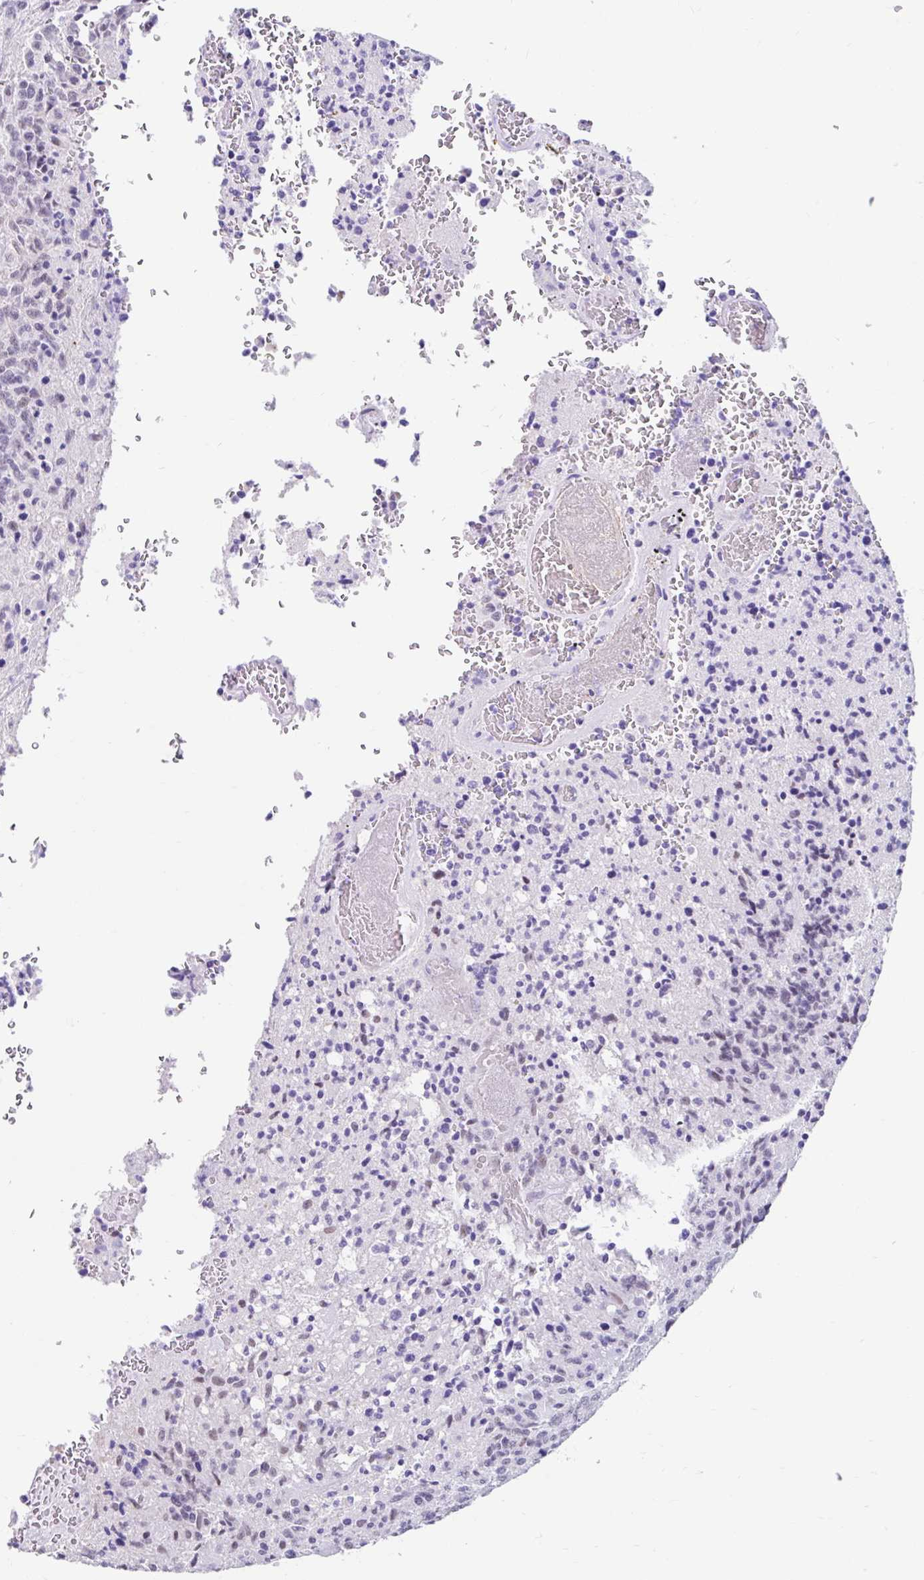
{"staining": {"intensity": "weak", "quantity": "<25%", "location": "nuclear"}, "tissue": "glioma", "cell_type": "Tumor cells", "image_type": "cancer", "snomed": [{"axis": "morphology", "description": "Glioma, malignant, High grade"}, {"axis": "topography", "description": "Brain"}], "caption": "Tumor cells show no significant expression in malignant glioma (high-grade).", "gene": "DCAF17", "patient": {"sex": "male", "age": 36}}